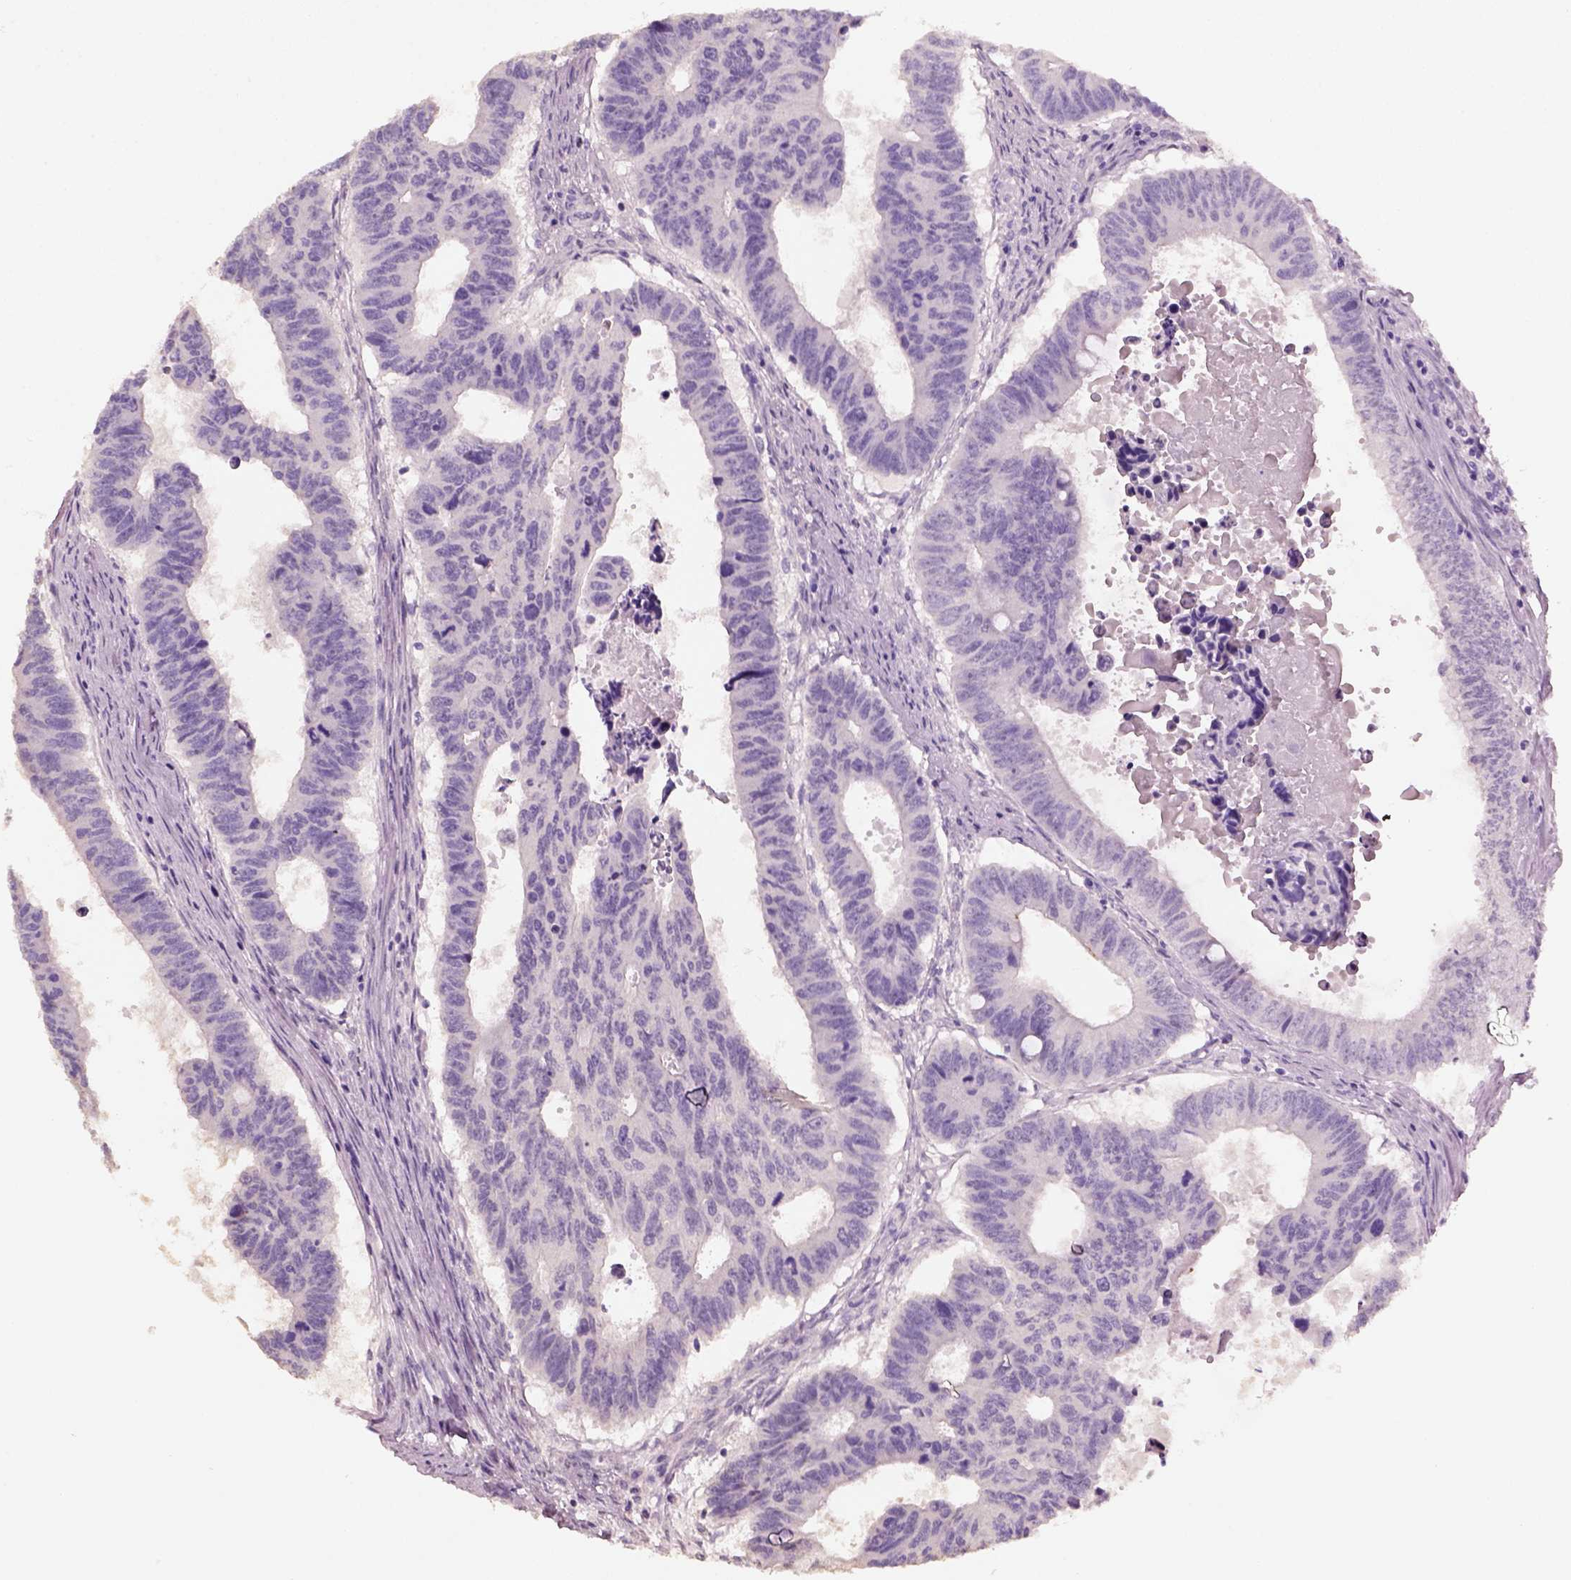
{"staining": {"intensity": "negative", "quantity": "none", "location": "none"}, "tissue": "colorectal cancer", "cell_type": "Tumor cells", "image_type": "cancer", "snomed": [{"axis": "morphology", "description": "Adenocarcinoma, NOS"}, {"axis": "topography", "description": "Rectum"}], "caption": "This micrograph is of adenocarcinoma (colorectal) stained with immunohistochemistry (IHC) to label a protein in brown with the nuclei are counter-stained blue. There is no staining in tumor cells.", "gene": "KCNIP3", "patient": {"sex": "female", "age": 85}}